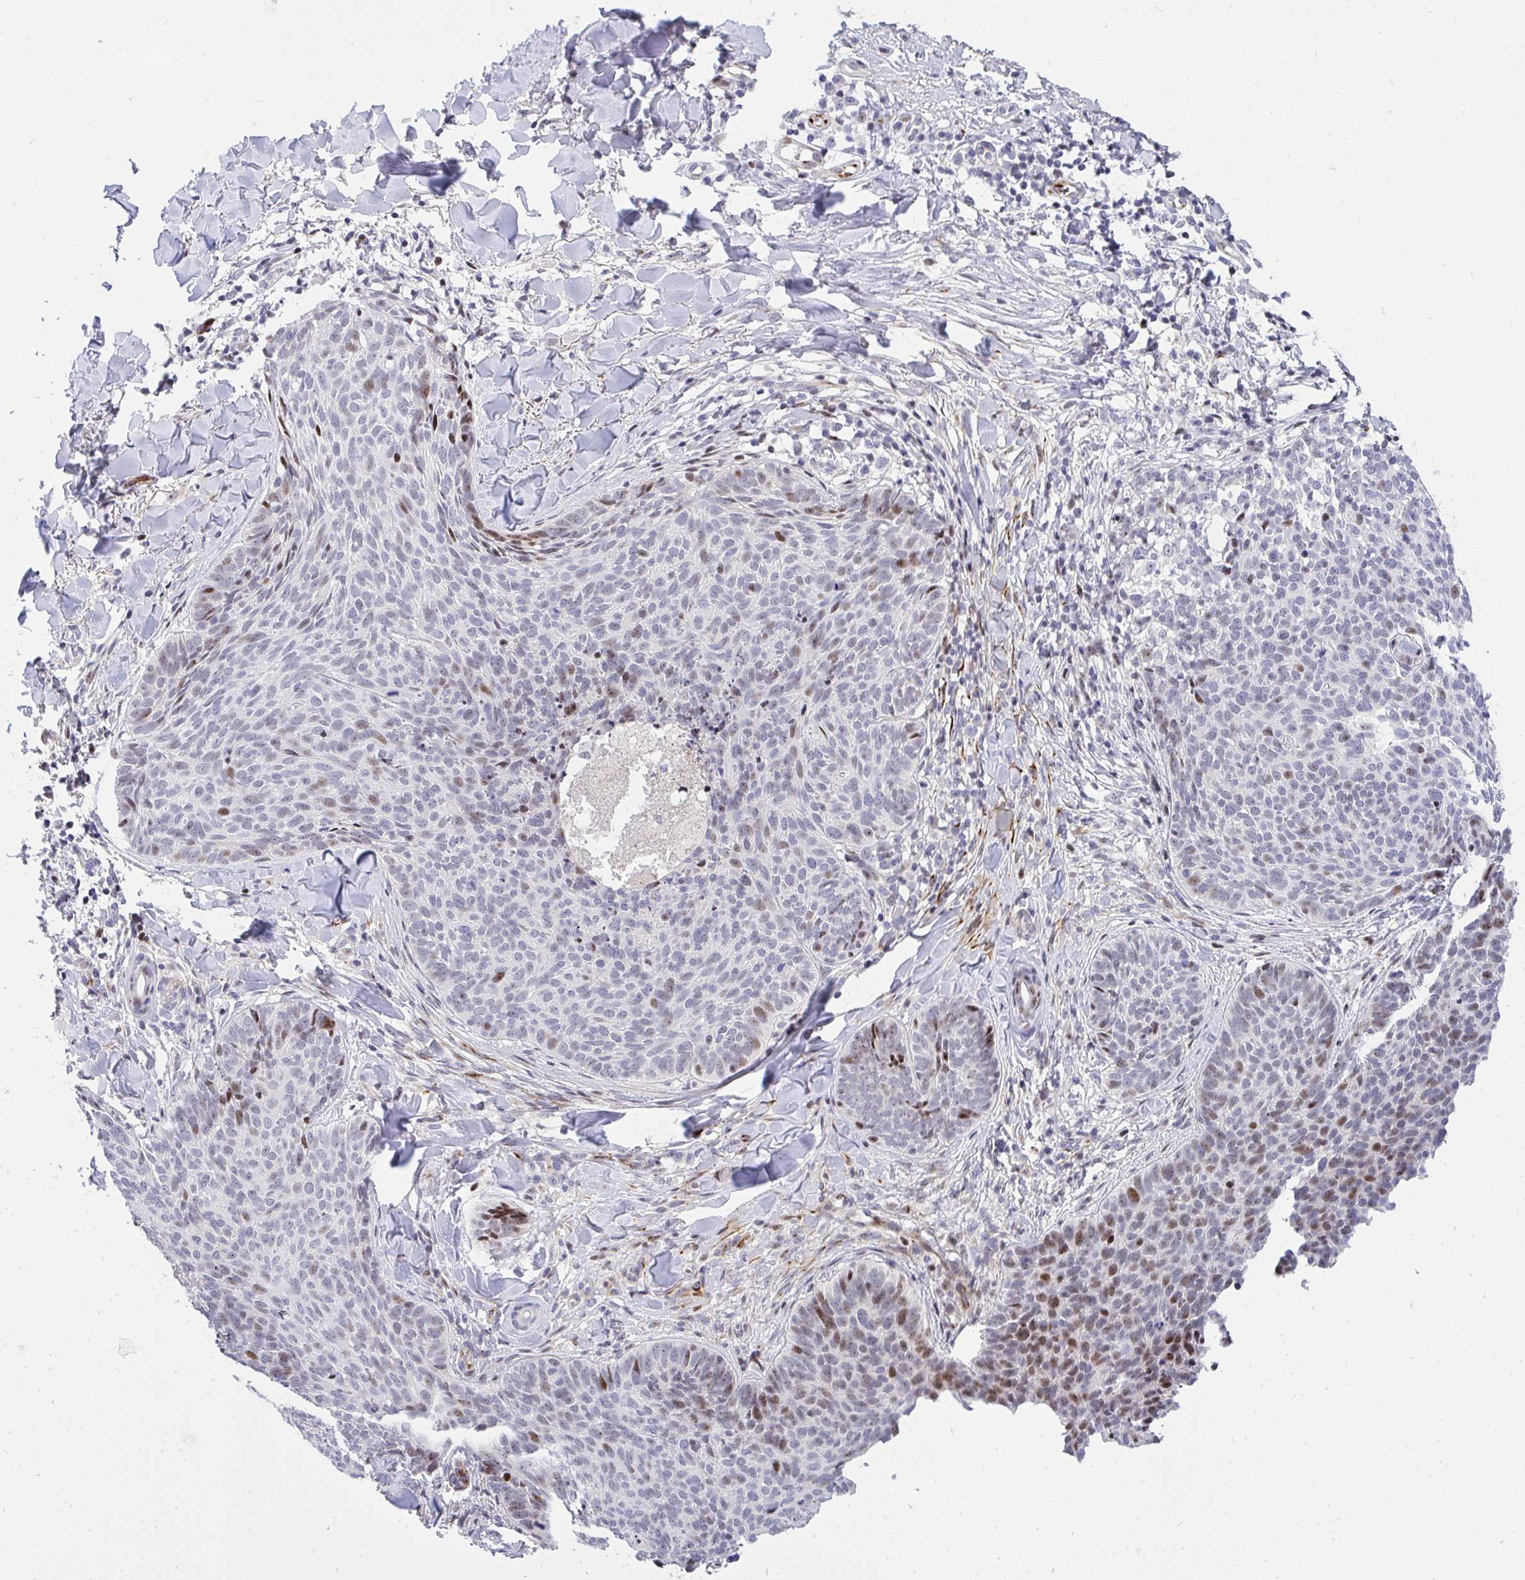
{"staining": {"intensity": "moderate", "quantity": "<25%", "location": "nuclear"}, "tissue": "skin cancer", "cell_type": "Tumor cells", "image_type": "cancer", "snomed": [{"axis": "morphology", "description": "Basal cell carcinoma"}, {"axis": "topography", "description": "Skin"}, {"axis": "topography", "description": "Skin of face"}], "caption": "Skin cancer (basal cell carcinoma) stained with DAB immunohistochemistry displays low levels of moderate nuclear staining in about <25% of tumor cells.", "gene": "PLPPR3", "patient": {"sex": "male", "age": 56}}